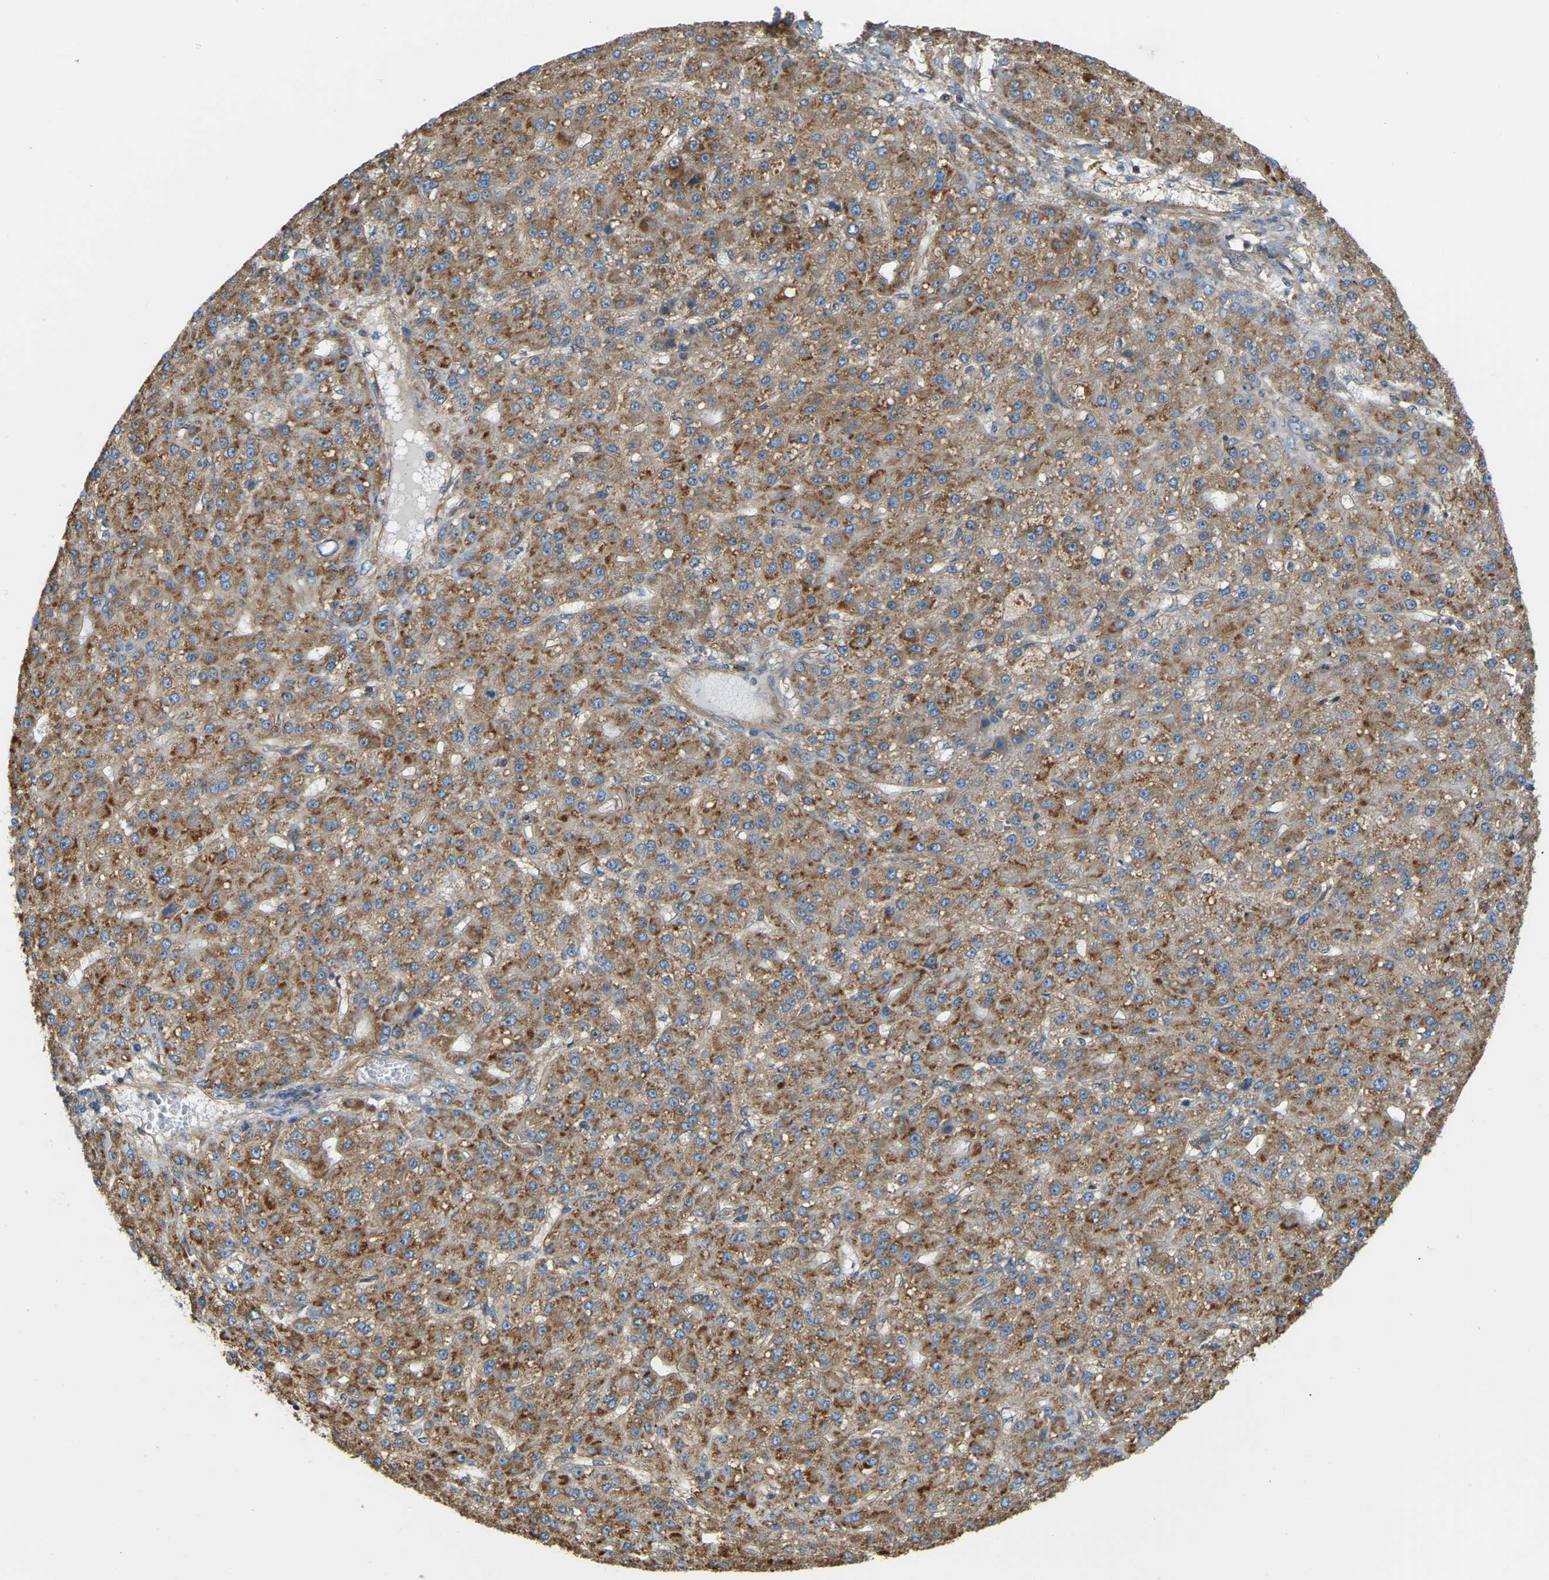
{"staining": {"intensity": "moderate", "quantity": ">75%", "location": "cytoplasmic/membranous"}, "tissue": "liver cancer", "cell_type": "Tumor cells", "image_type": "cancer", "snomed": [{"axis": "morphology", "description": "Carcinoma, Hepatocellular, NOS"}, {"axis": "topography", "description": "Liver"}], "caption": "Hepatocellular carcinoma (liver) was stained to show a protein in brown. There is medium levels of moderate cytoplasmic/membranous expression in approximately >75% of tumor cells.", "gene": "AHNAK", "patient": {"sex": "male", "age": 67}}